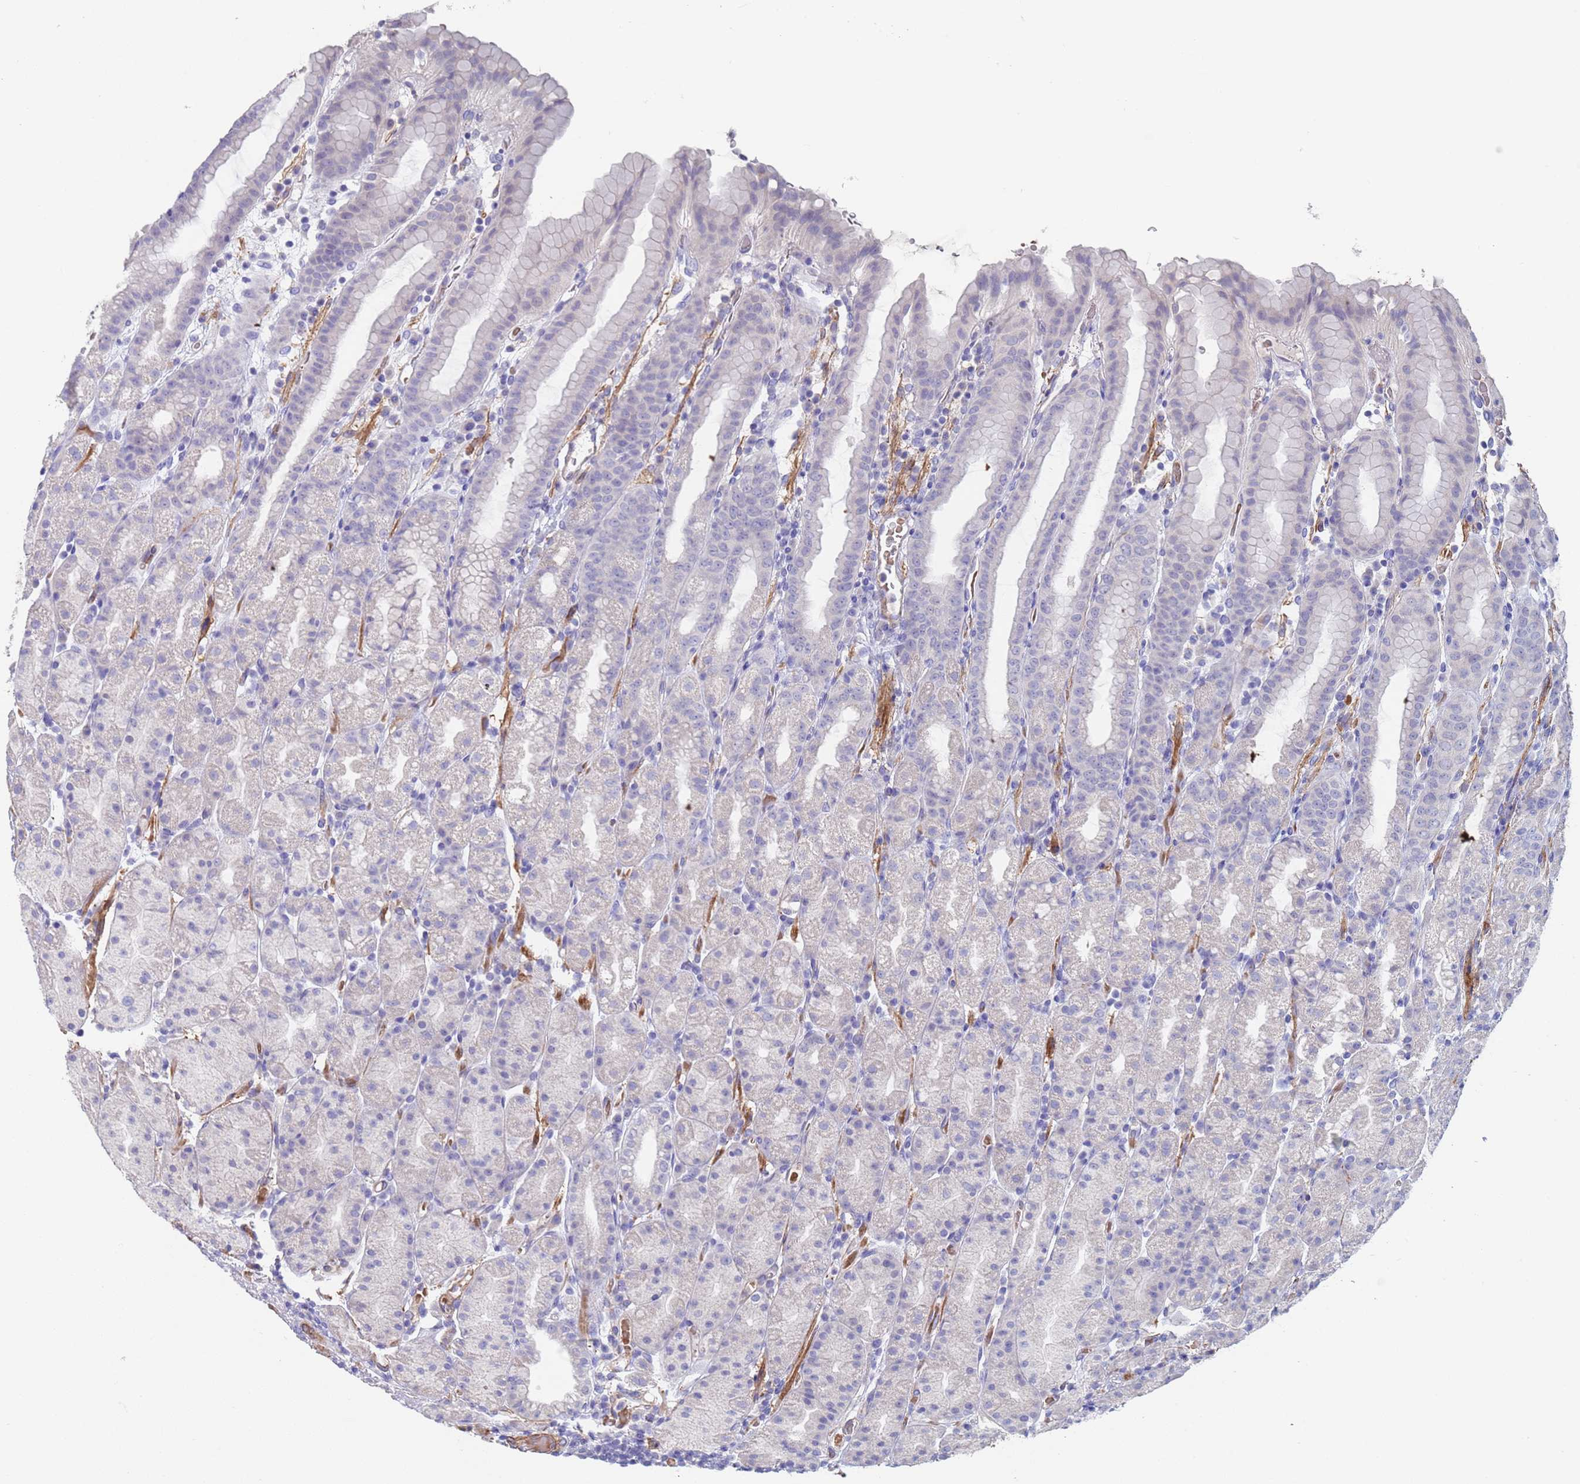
{"staining": {"intensity": "negative", "quantity": "none", "location": "none"}, "tissue": "stomach", "cell_type": "Glandular cells", "image_type": "normal", "snomed": [{"axis": "morphology", "description": "Normal tissue, NOS"}, {"axis": "topography", "description": "Stomach, upper"}, {"axis": "topography", "description": "Stomach, lower"}, {"axis": "topography", "description": "Small intestine"}], "caption": "DAB (3,3'-diaminobenzidine) immunohistochemical staining of benign human stomach exhibits no significant expression in glandular cells. Nuclei are stained in blue.", "gene": "KBTBD3", "patient": {"sex": "male", "age": 68}}